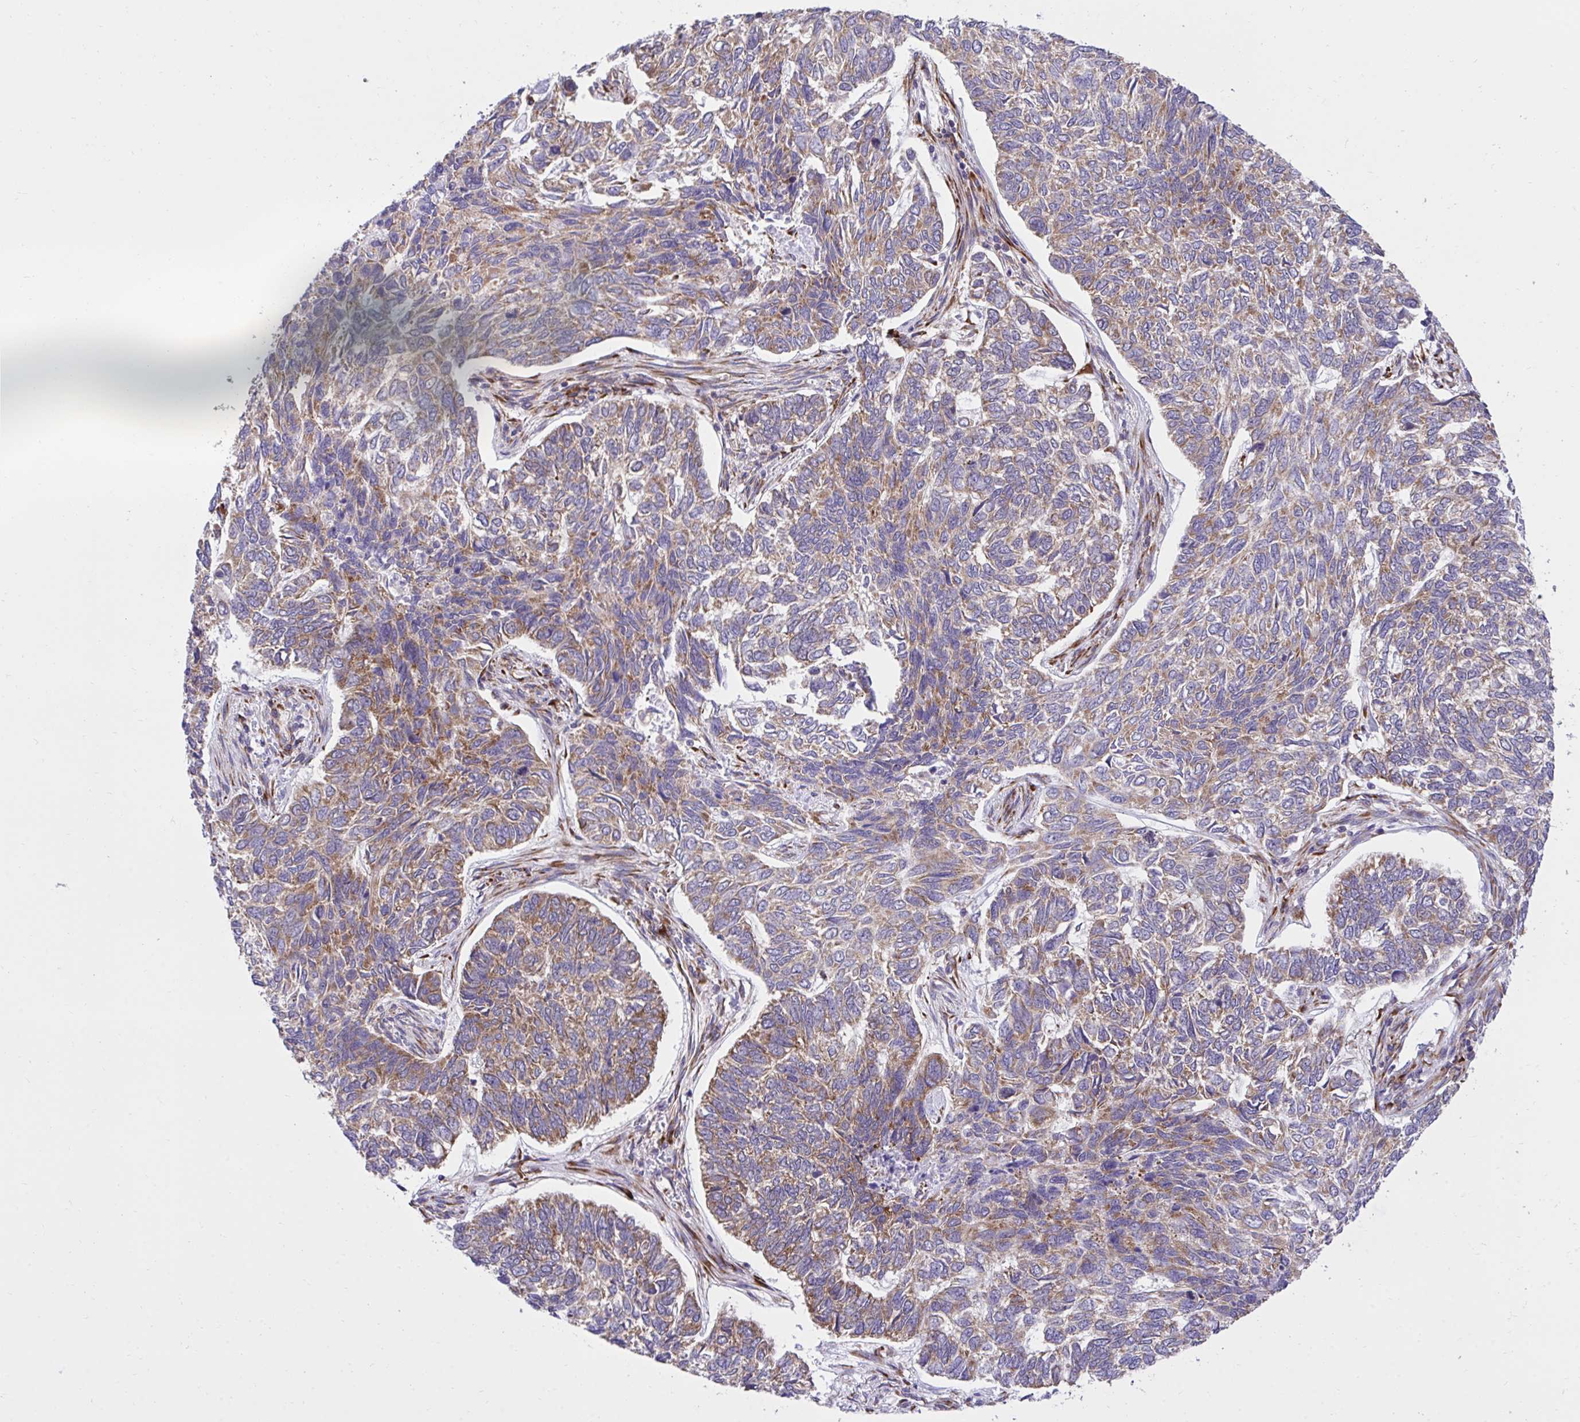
{"staining": {"intensity": "moderate", "quantity": ">75%", "location": "cytoplasmic/membranous"}, "tissue": "skin cancer", "cell_type": "Tumor cells", "image_type": "cancer", "snomed": [{"axis": "morphology", "description": "Basal cell carcinoma"}, {"axis": "topography", "description": "Skin"}], "caption": "Protein expression by immunohistochemistry reveals moderate cytoplasmic/membranous positivity in about >75% of tumor cells in skin basal cell carcinoma.", "gene": "RPS15", "patient": {"sex": "female", "age": 65}}